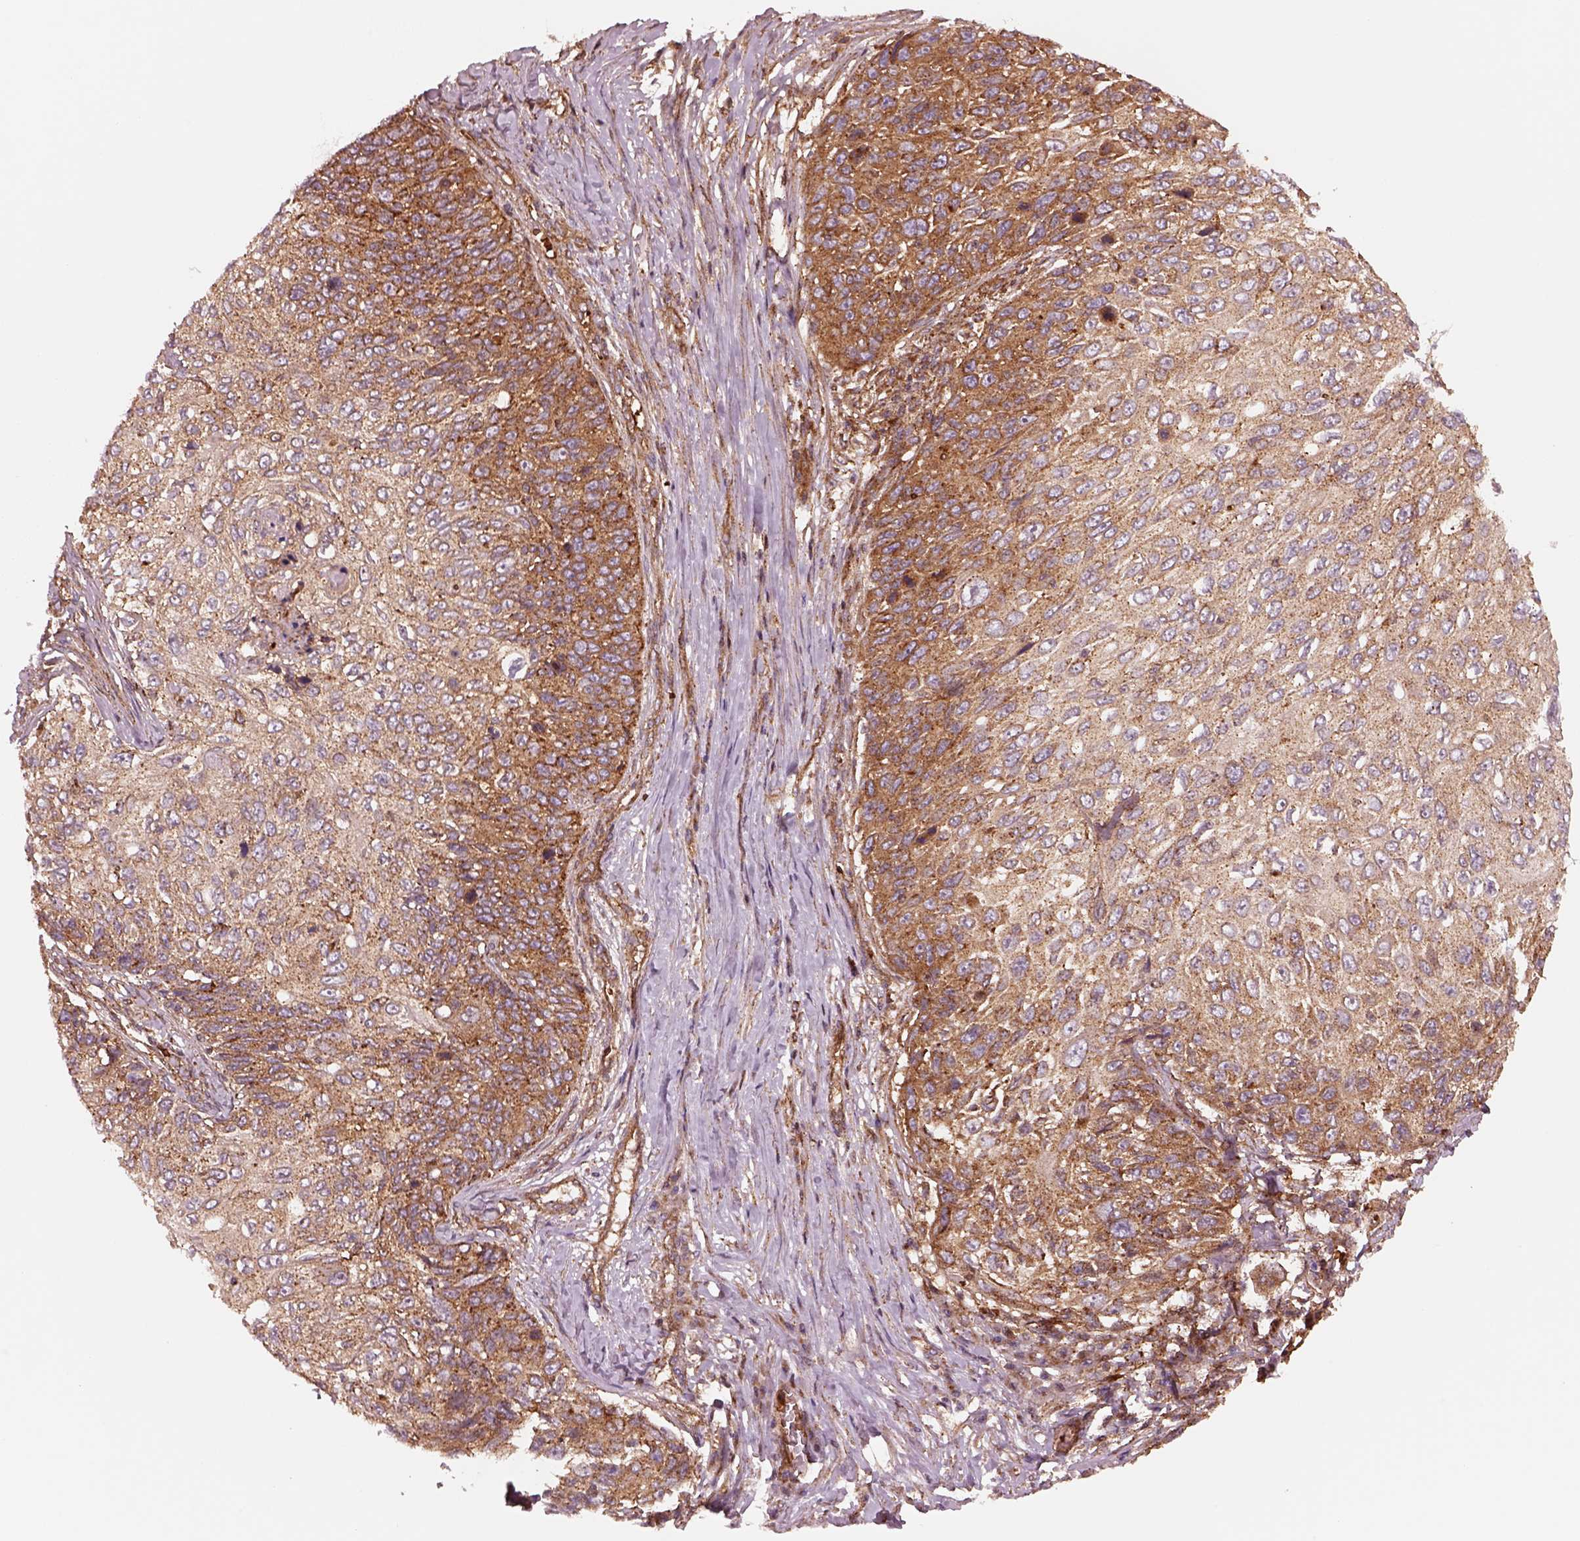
{"staining": {"intensity": "moderate", "quantity": "25%-75%", "location": "cytoplasmic/membranous"}, "tissue": "skin cancer", "cell_type": "Tumor cells", "image_type": "cancer", "snomed": [{"axis": "morphology", "description": "Squamous cell carcinoma, NOS"}, {"axis": "topography", "description": "Skin"}], "caption": "Skin cancer stained with a protein marker reveals moderate staining in tumor cells.", "gene": "WASHC2A", "patient": {"sex": "male", "age": 92}}